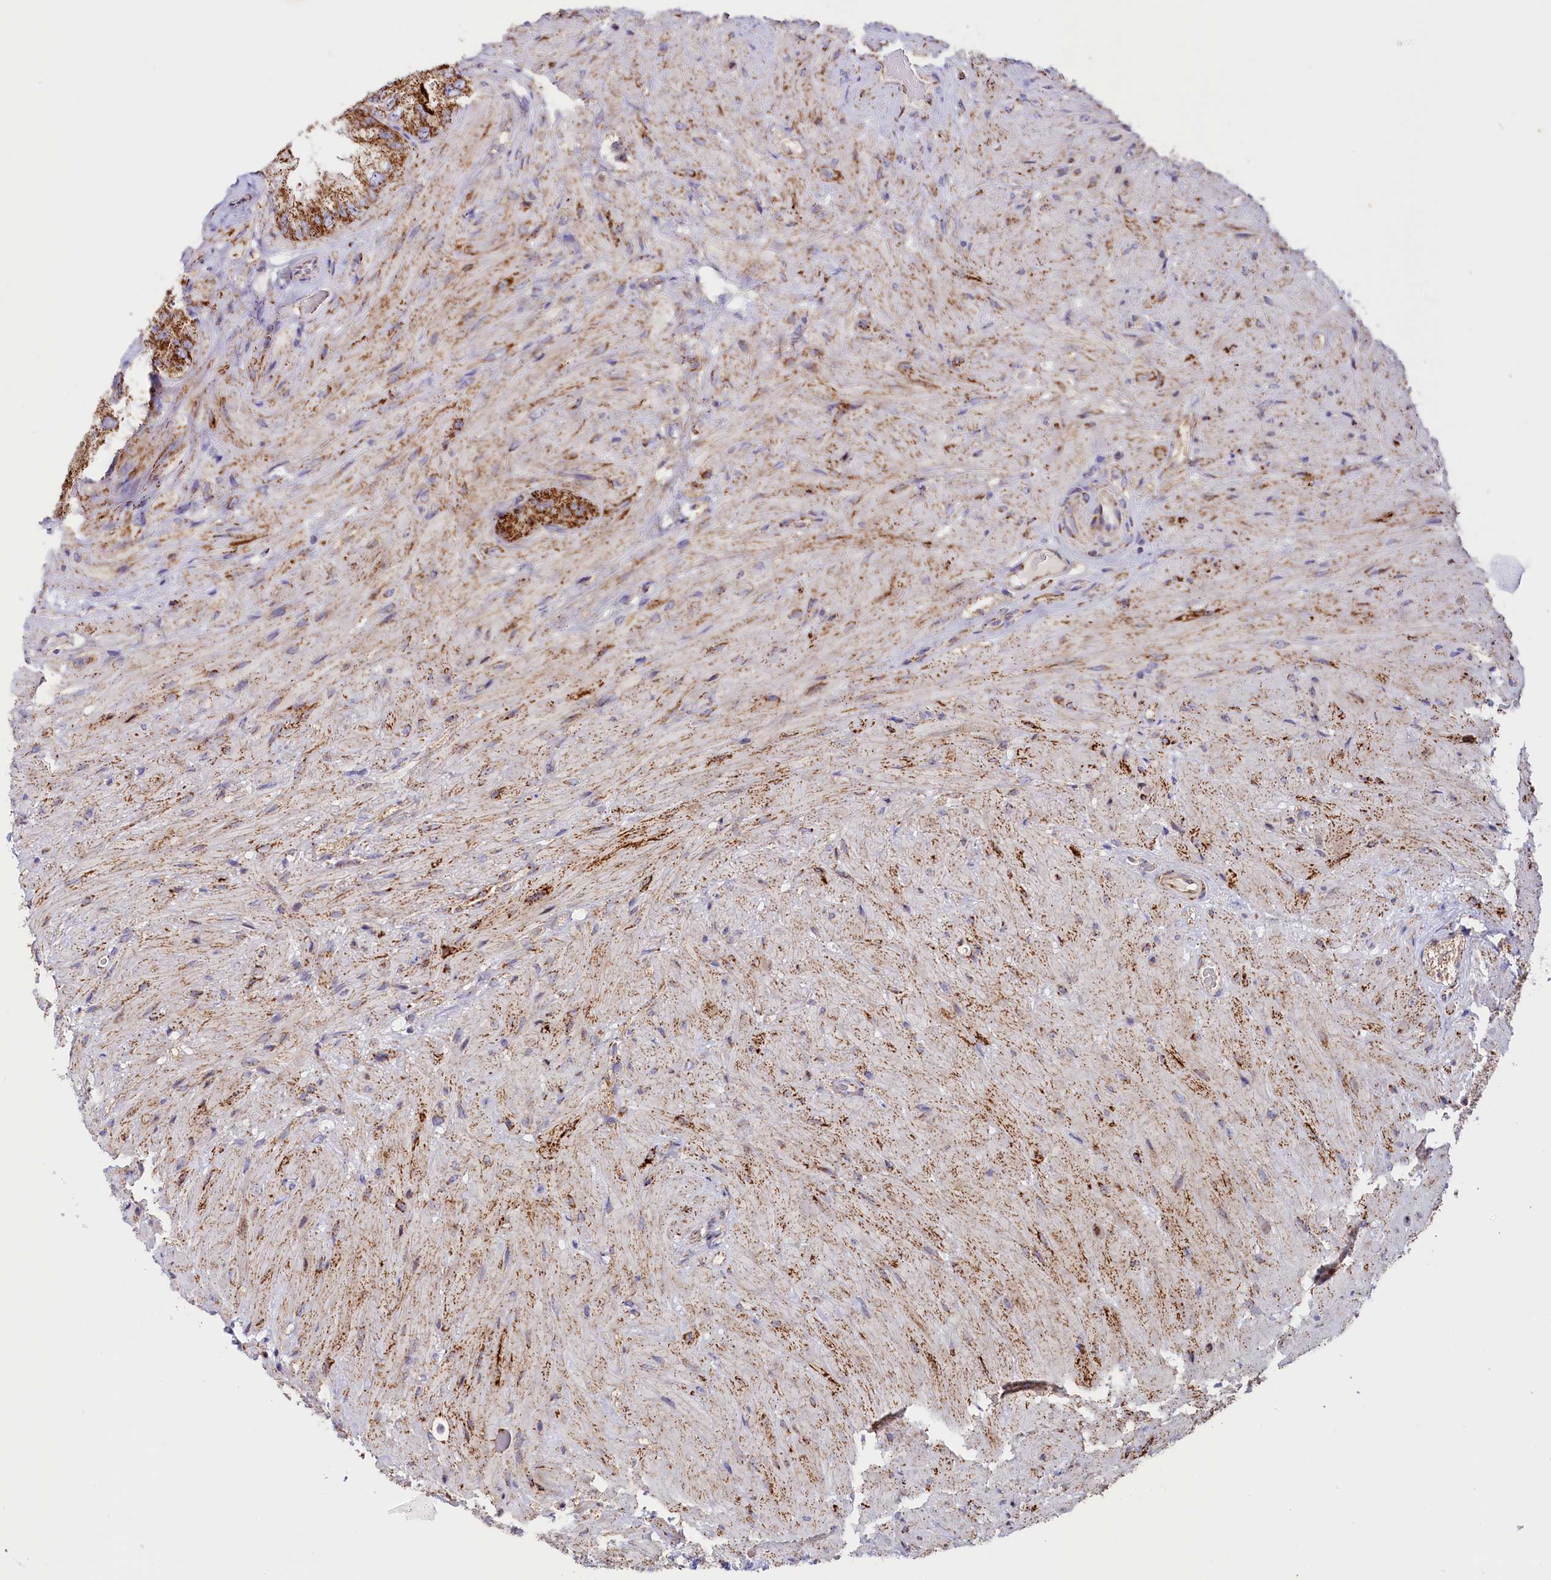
{"staining": {"intensity": "strong", "quantity": ">75%", "location": "cytoplasmic/membranous"}, "tissue": "seminal vesicle", "cell_type": "Glandular cells", "image_type": "normal", "snomed": [{"axis": "morphology", "description": "Normal tissue, NOS"}, {"axis": "topography", "description": "Seminal veicle"}, {"axis": "topography", "description": "Peripheral nerve tissue"}], "caption": "Protein analysis of unremarkable seminal vesicle exhibits strong cytoplasmic/membranous positivity in approximately >75% of glandular cells.", "gene": "AKTIP", "patient": {"sex": "male", "age": 67}}